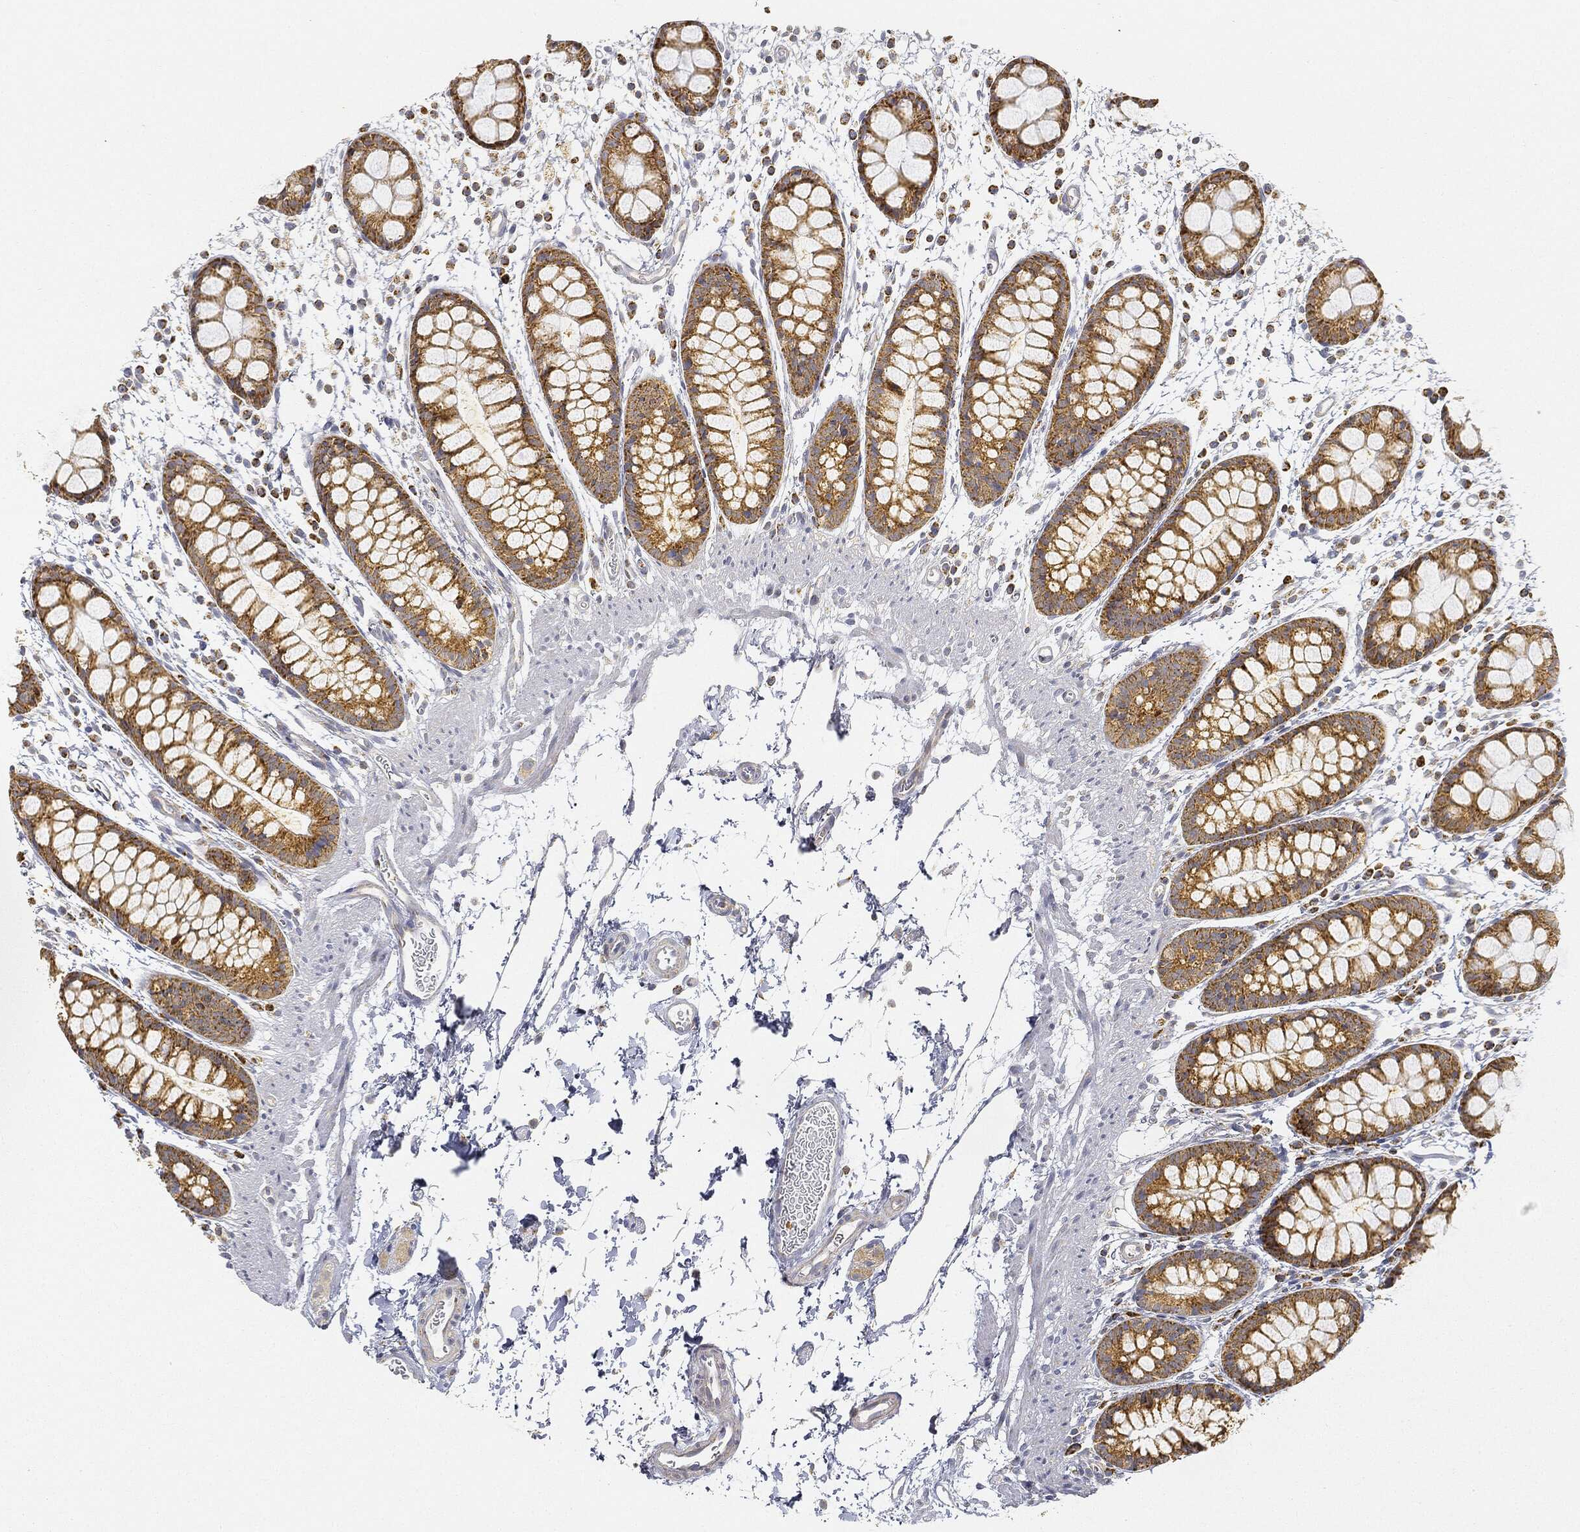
{"staining": {"intensity": "strong", "quantity": ">75%", "location": "cytoplasmic/membranous"}, "tissue": "rectum", "cell_type": "Glandular cells", "image_type": "normal", "snomed": [{"axis": "morphology", "description": "Normal tissue, NOS"}, {"axis": "topography", "description": "Rectum"}], "caption": "This histopathology image demonstrates IHC staining of benign human rectum, with high strong cytoplasmic/membranous staining in about >75% of glandular cells.", "gene": "CAPN15", "patient": {"sex": "male", "age": 57}}